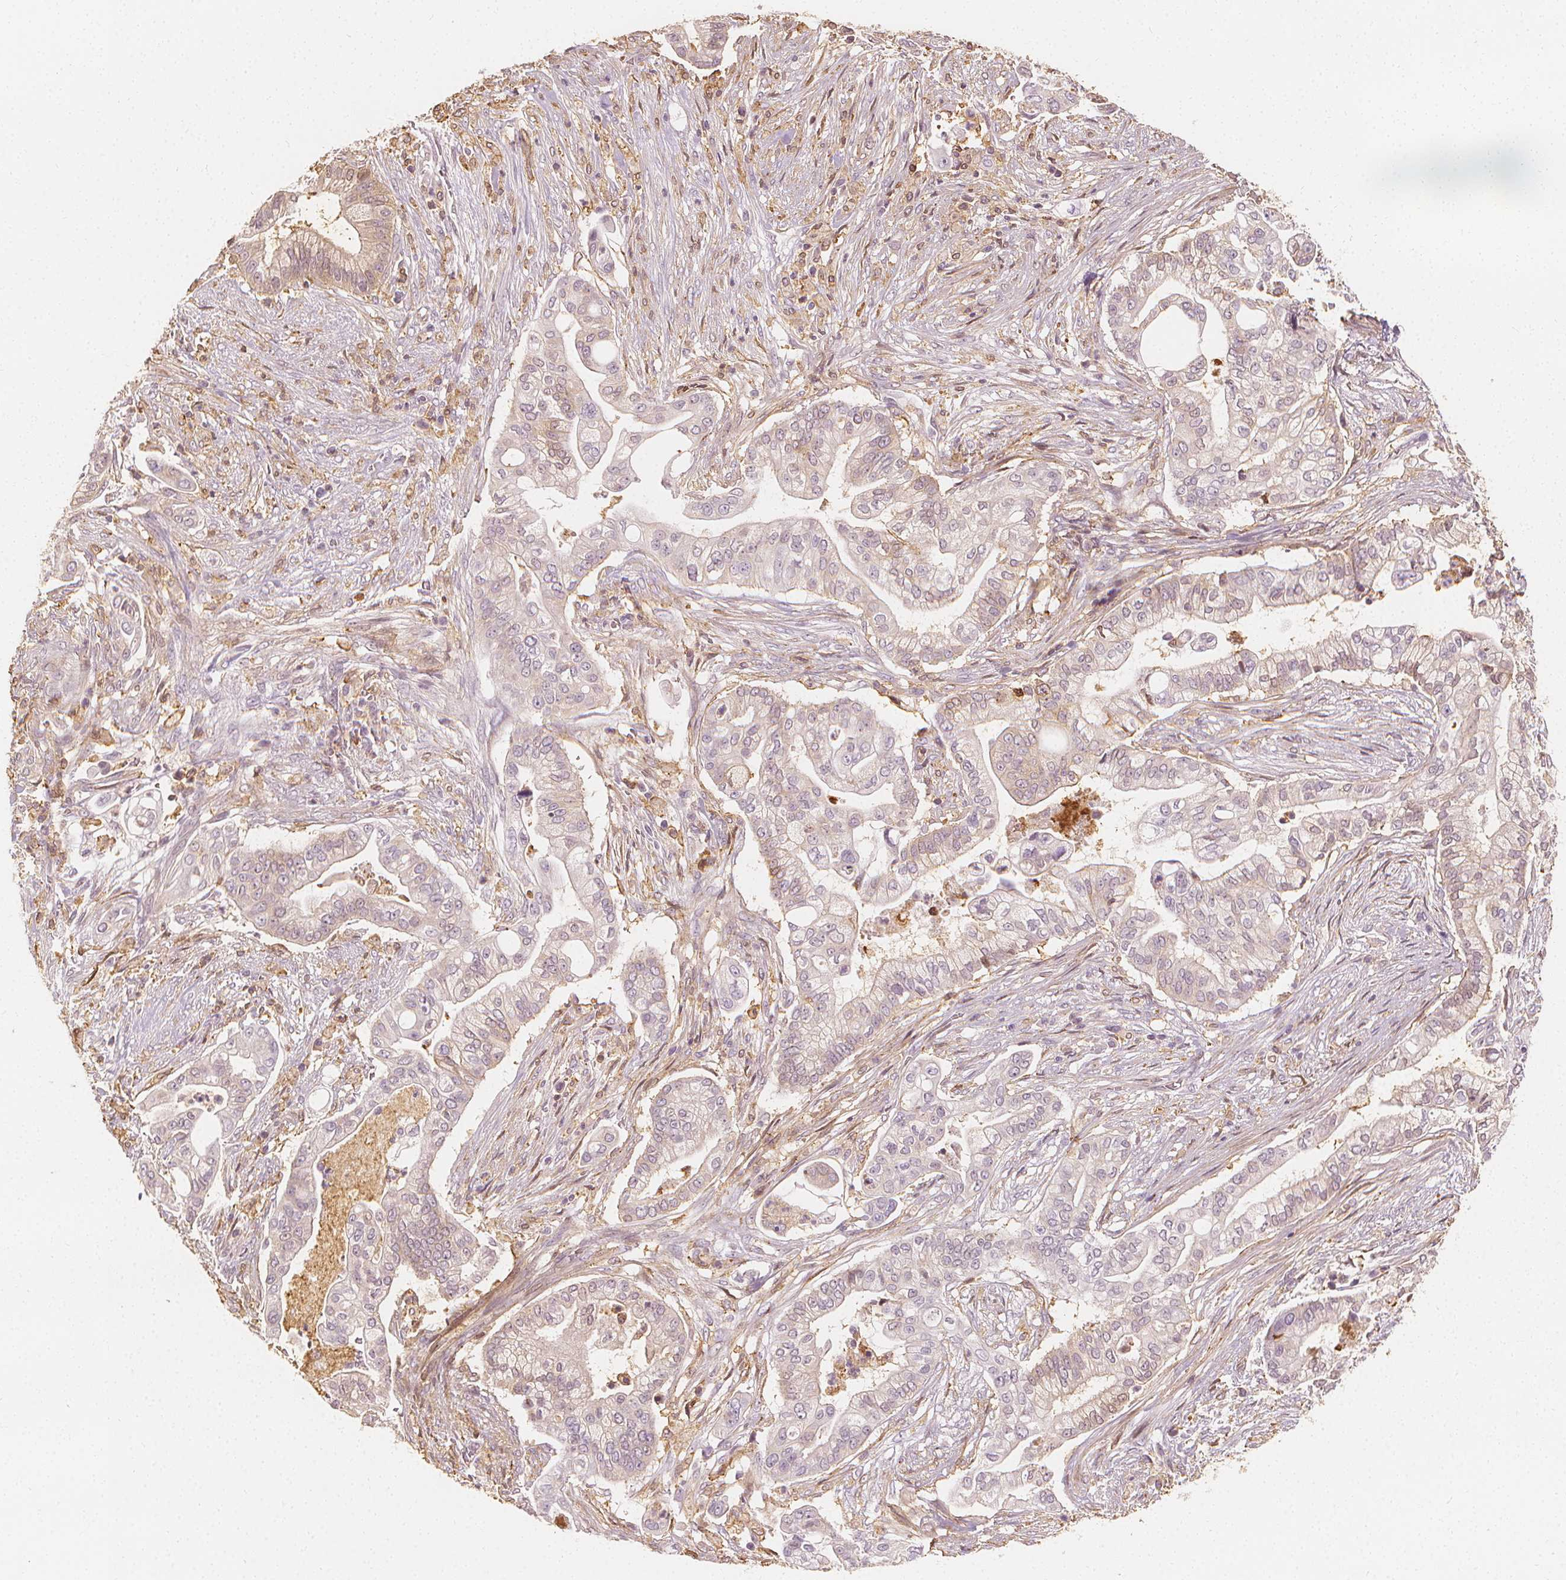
{"staining": {"intensity": "weak", "quantity": "<25%", "location": "cytoplasmic/membranous"}, "tissue": "pancreatic cancer", "cell_type": "Tumor cells", "image_type": "cancer", "snomed": [{"axis": "morphology", "description": "Adenocarcinoma, NOS"}, {"axis": "topography", "description": "Pancreas"}], "caption": "DAB immunohistochemical staining of human pancreatic adenocarcinoma shows no significant expression in tumor cells.", "gene": "ARHGAP26", "patient": {"sex": "female", "age": 69}}